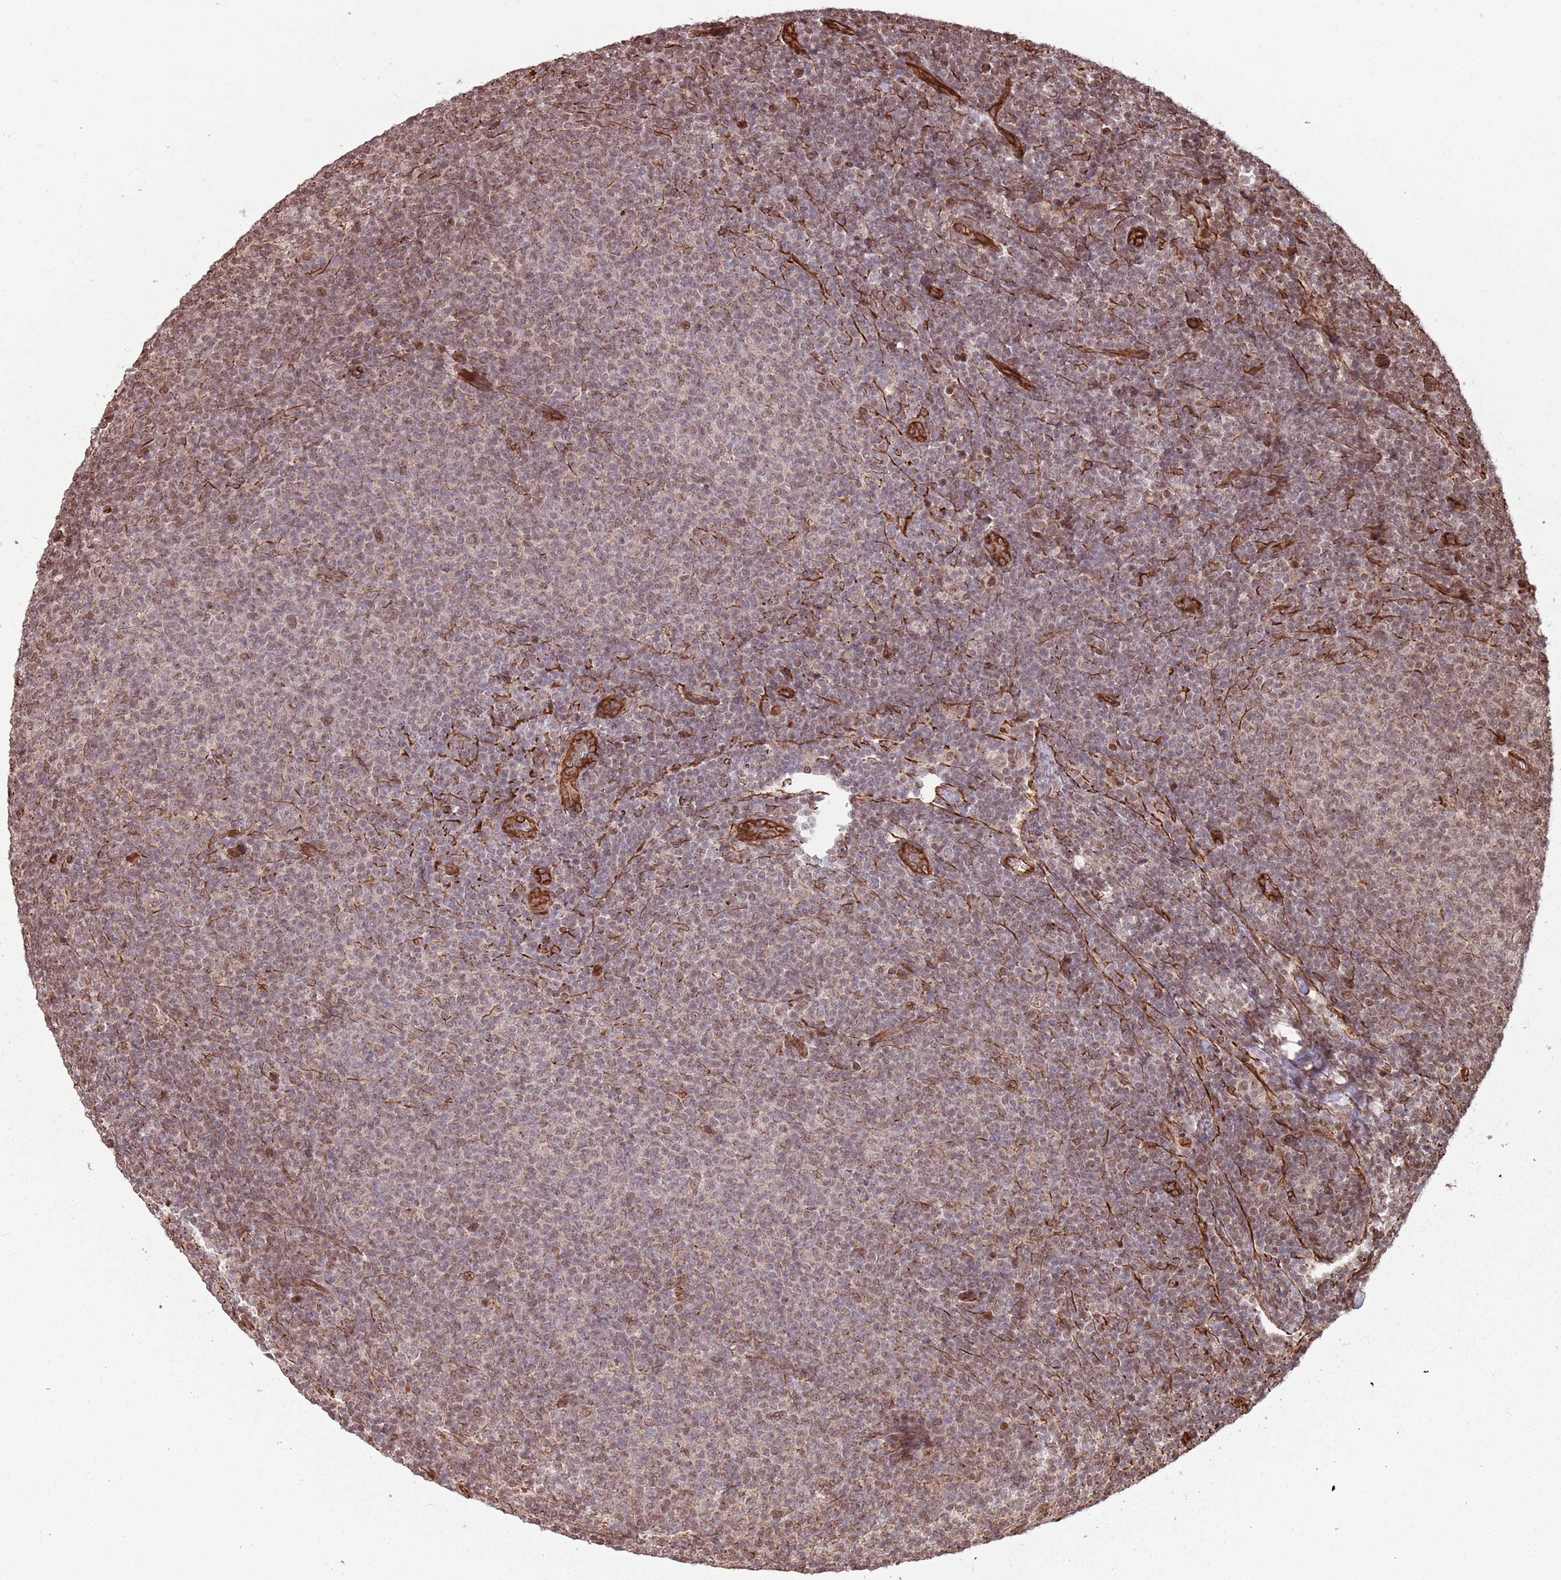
{"staining": {"intensity": "moderate", "quantity": "25%-75%", "location": "nuclear"}, "tissue": "lymphoma", "cell_type": "Tumor cells", "image_type": "cancer", "snomed": [{"axis": "morphology", "description": "Malignant lymphoma, non-Hodgkin's type, Low grade"}, {"axis": "topography", "description": "Lymph node"}], "caption": "This is a histology image of IHC staining of lymphoma, which shows moderate staining in the nuclear of tumor cells.", "gene": "ADAMTS3", "patient": {"sex": "male", "age": 66}}